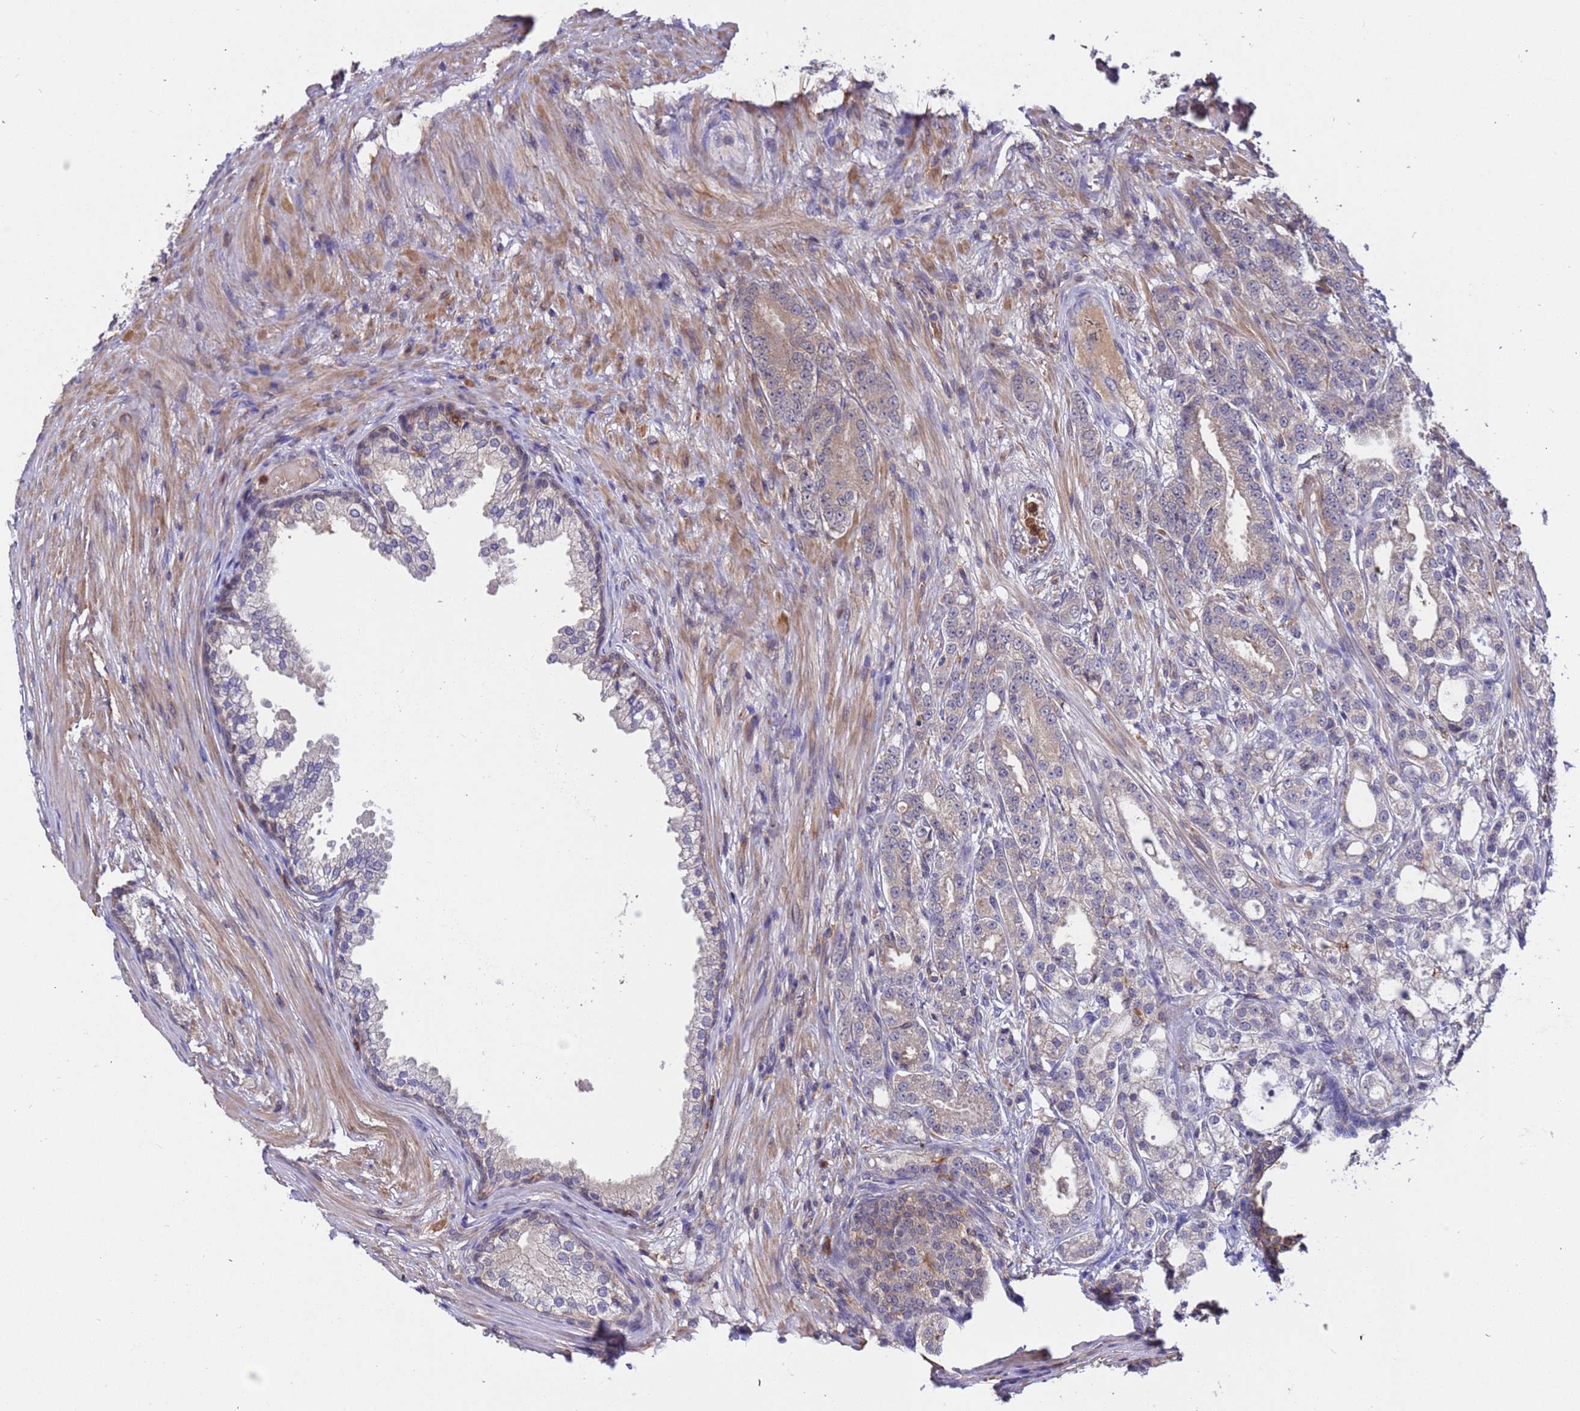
{"staining": {"intensity": "negative", "quantity": "none", "location": "none"}, "tissue": "prostate cancer", "cell_type": "Tumor cells", "image_type": "cancer", "snomed": [{"axis": "morphology", "description": "Adenocarcinoma, High grade"}, {"axis": "topography", "description": "Prostate"}], "caption": "IHC histopathology image of adenocarcinoma (high-grade) (prostate) stained for a protein (brown), which displays no positivity in tumor cells. The staining is performed using DAB brown chromogen with nuclei counter-stained in using hematoxylin.", "gene": "AMPD3", "patient": {"sex": "male", "age": 69}}